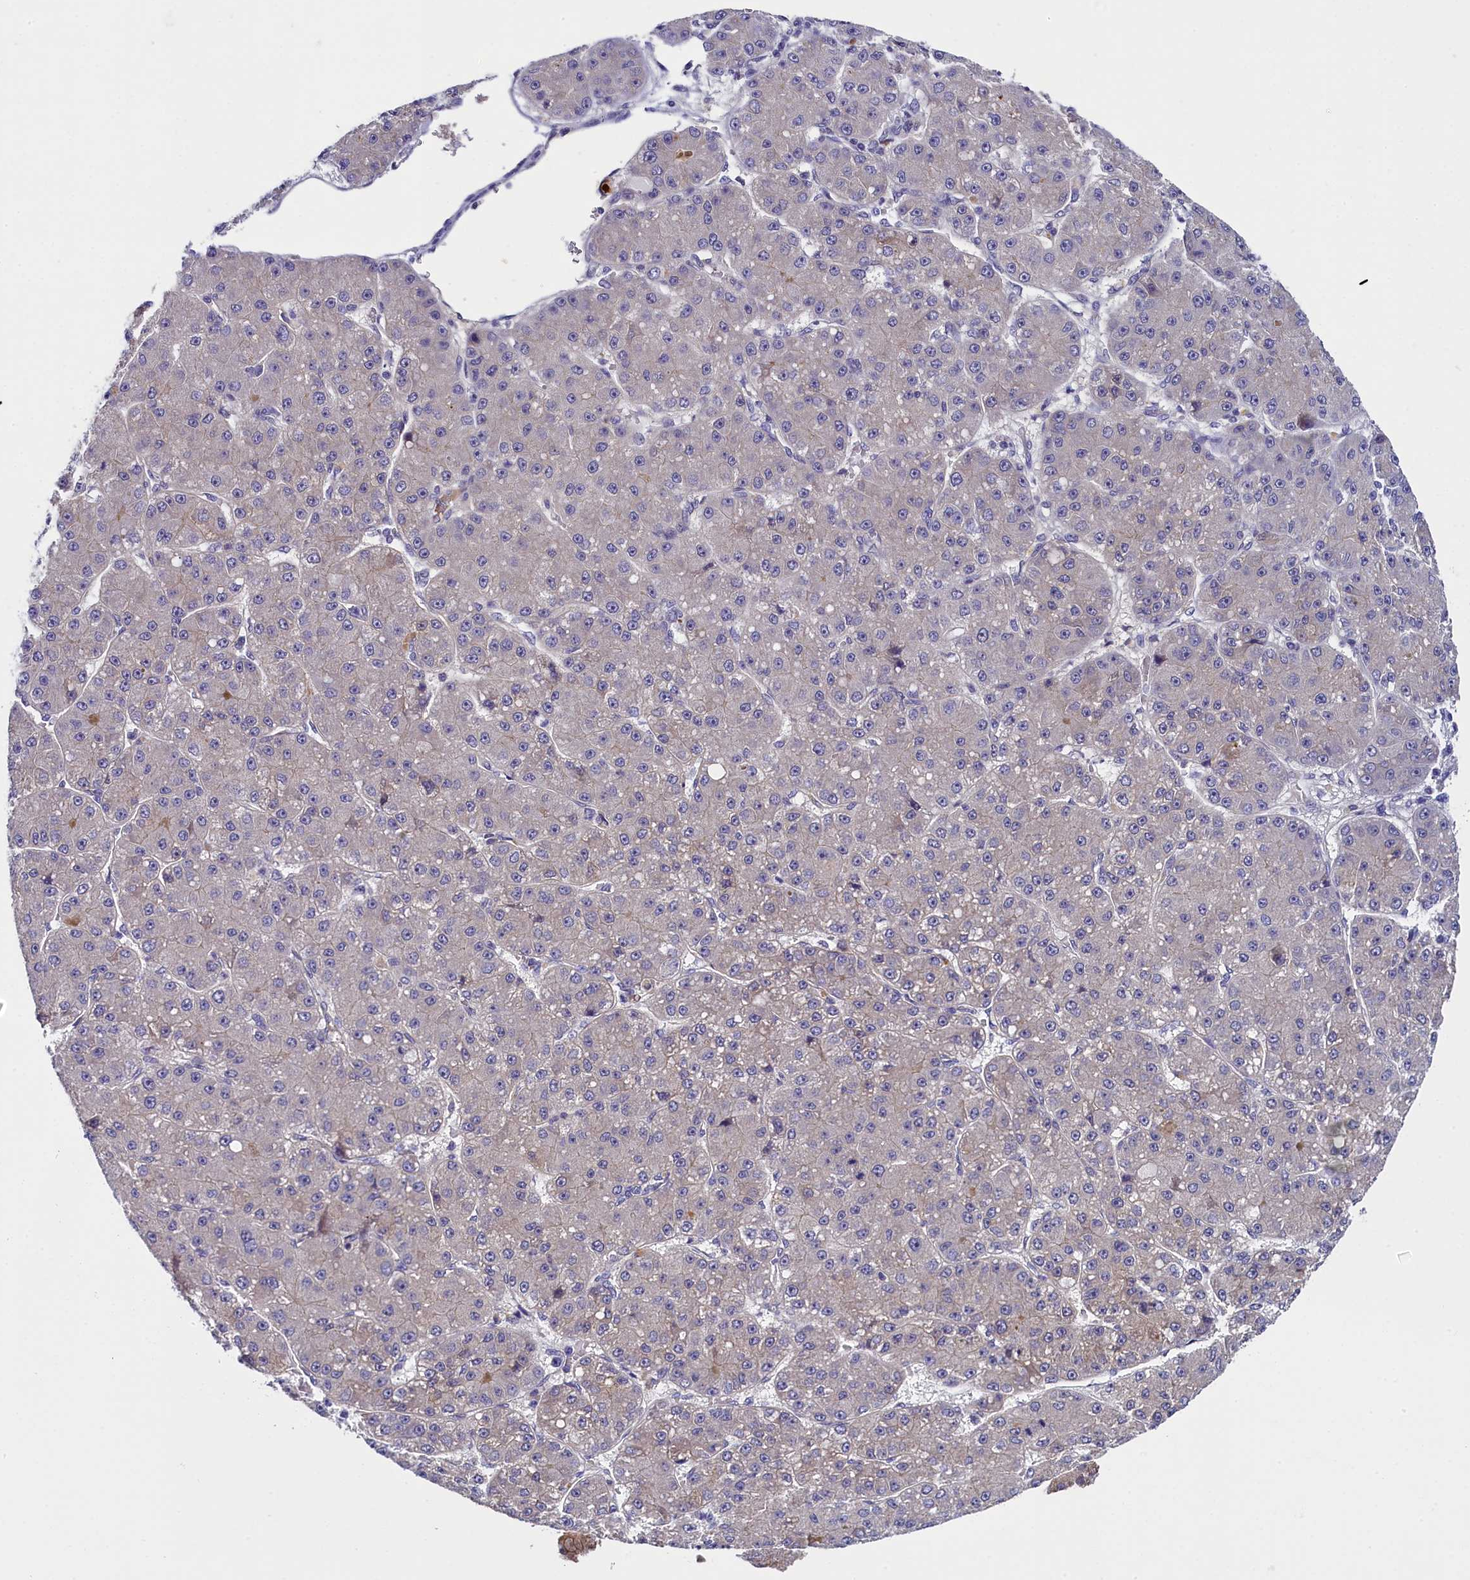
{"staining": {"intensity": "negative", "quantity": "none", "location": "none"}, "tissue": "liver cancer", "cell_type": "Tumor cells", "image_type": "cancer", "snomed": [{"axis": "morphology", "description": "Carcinoma, Hepatocellular, NOS"}, {"axis": "topography", "description": "Liver"}], "caption": "The photomicrograph exhibits no significant positivity in tumor cells of liver hepatocellular carcinoma.", "gene": "ENKD1", "patient": {"sex": "male", "age": 67}}